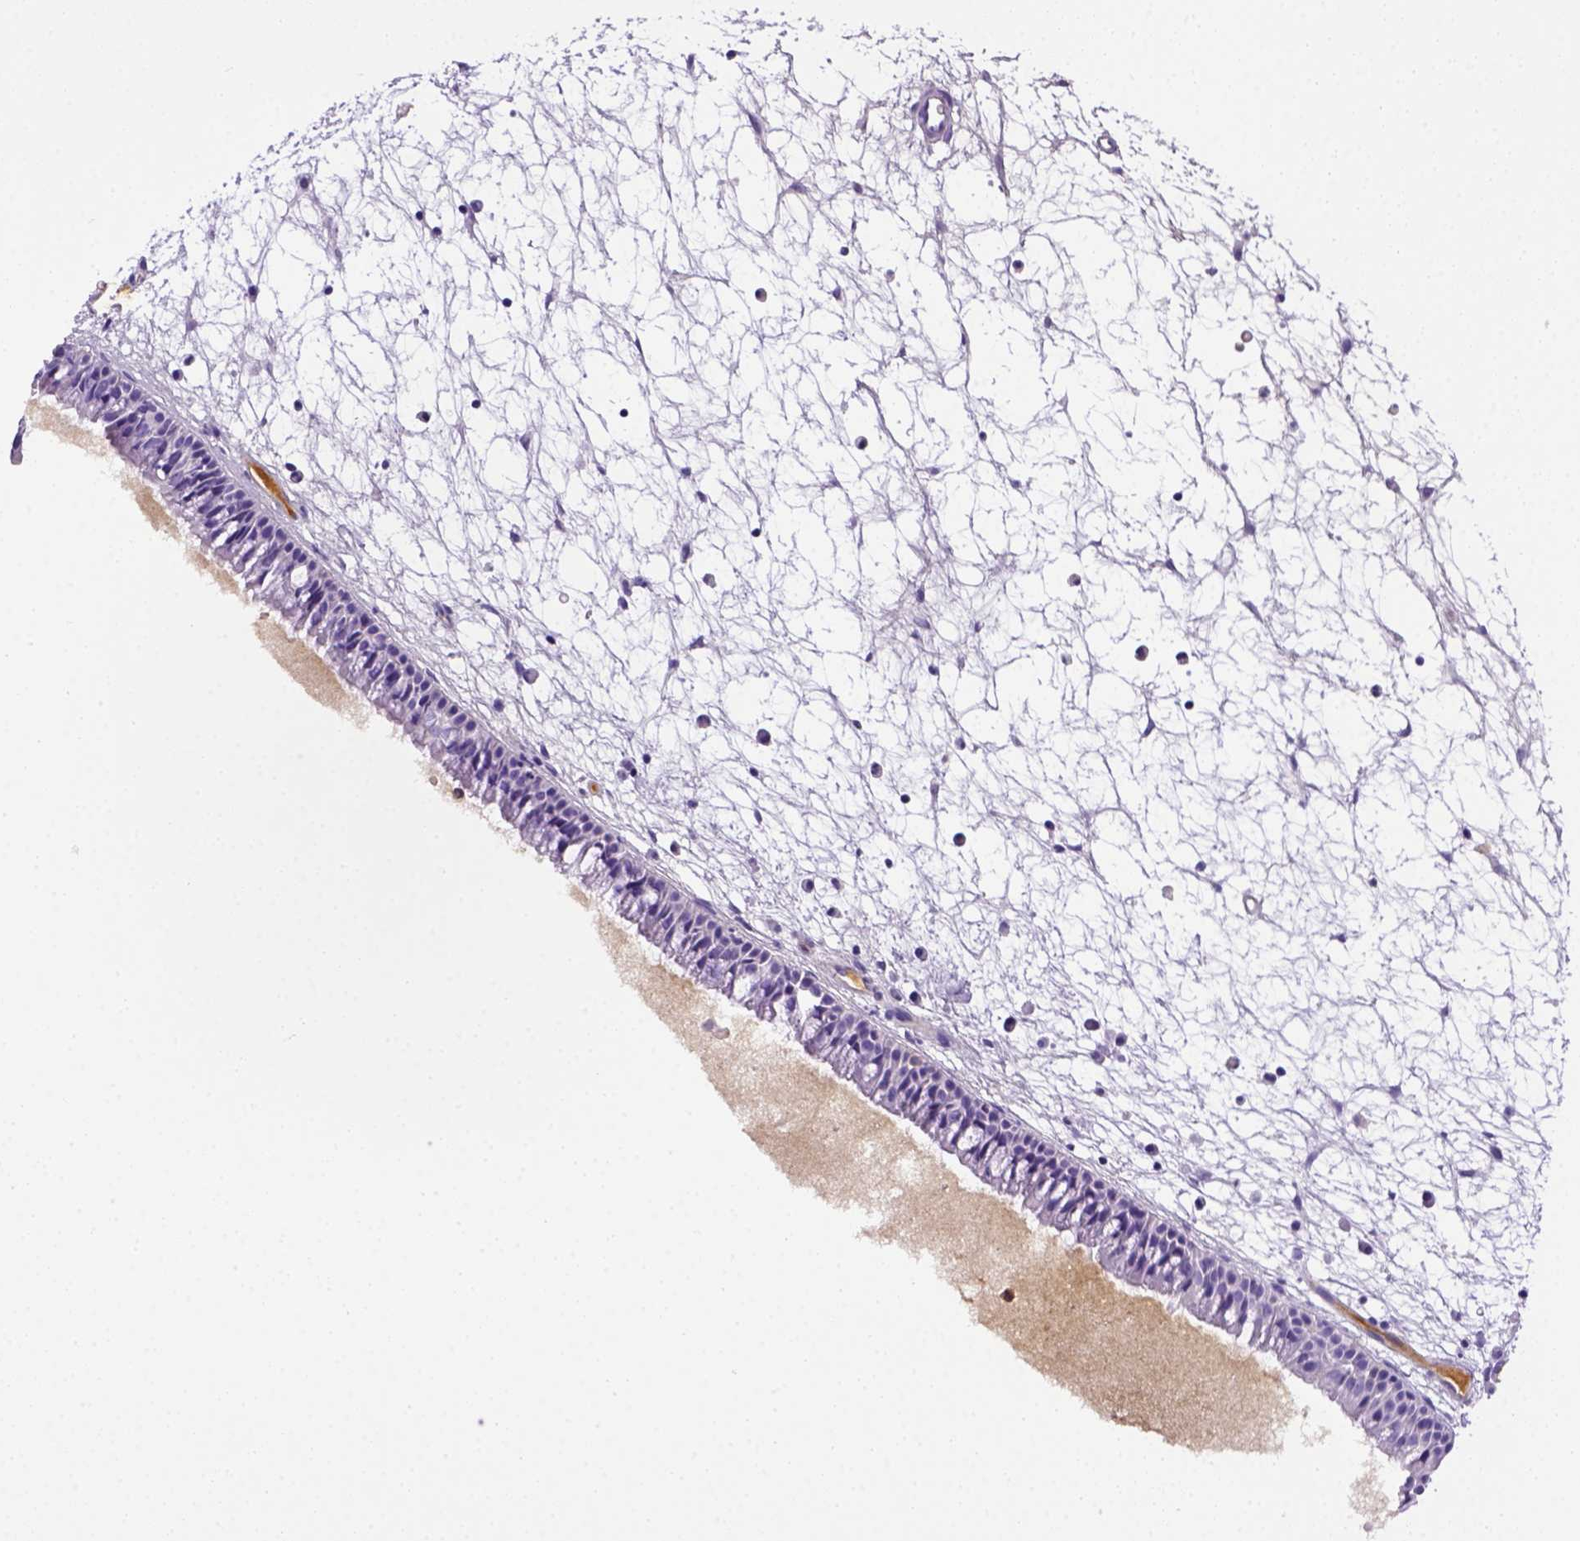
{"staining": {"intensity": "negative", "quantity": "none", "location": "none"}, "tissue": "nasopharynx", "cell_type": "Respiratory epithelial cells", "image_type": "normal", "snomed": [{"axis": "morphology", "description": "Normal tissue, NOS"}, {"axis": "topography", "description": "Nasopharynx"}], "caption": "DAB (3,3'-diaminobenzidine) immunohistochemical staining of benign nasopharynx reveals no significant expression in respiratory epithelial cells.", "gene": "ITIH4", "patient": {"sex": "male", "age": 61}}